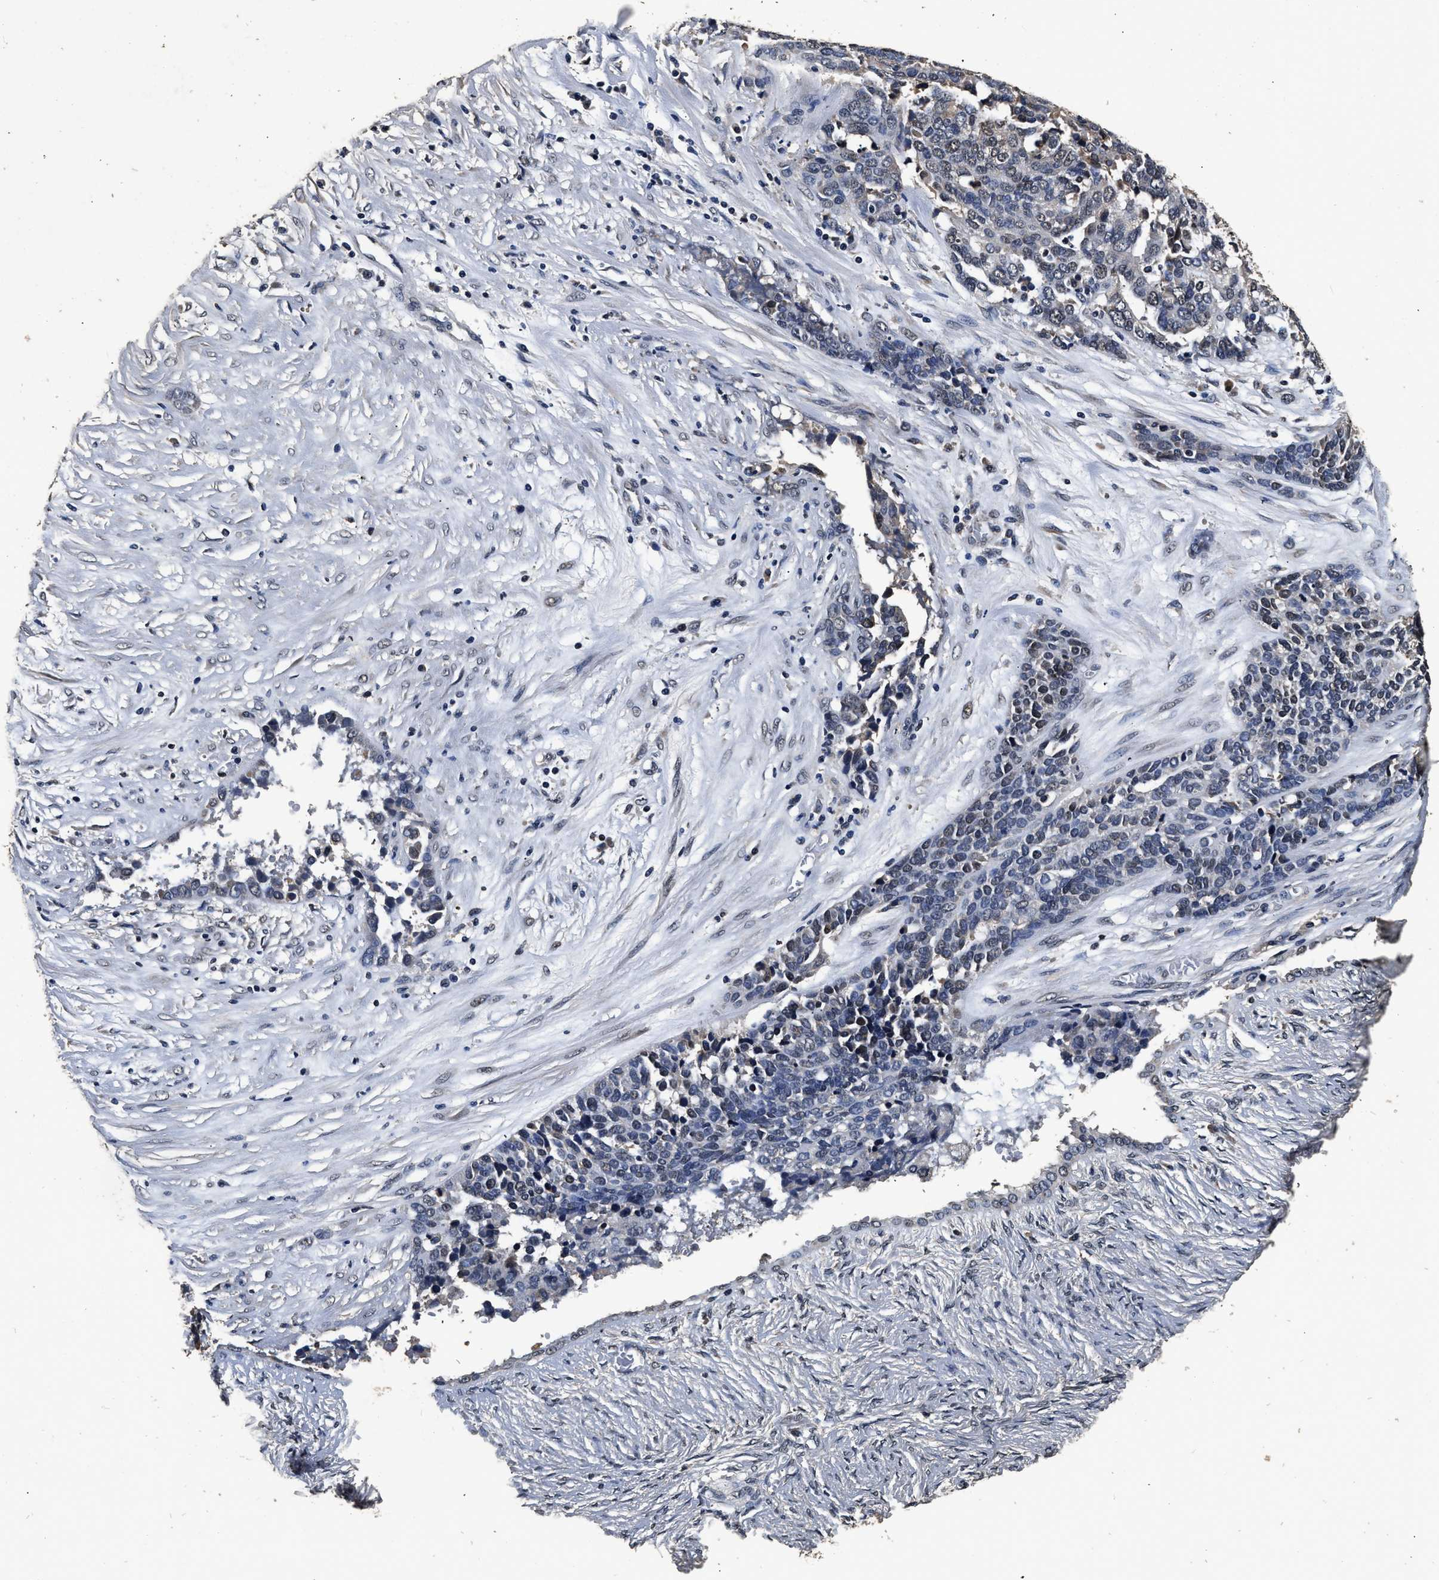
{"staining": {"intensity": "weak", "quantity": "<25%", "location": "nuclear"}, "tissue": "ovarian cancer", "cell_type": "Tumor cells", "image_type": "cancer", "snomed": [{"axis": "morphology", "description": "Cystadenocarcinoma, serous, NOS"}, {"axis": "topography", "description": "Ovary"}], "caption": "The immunohistochemistry histopathology image has no significant positivity in tumor cells of ovarian cancer (serous cystadenocarcinoma) tissue.", "gene": "CSTF1", "patient": {"sex": "female", "age": 44}}